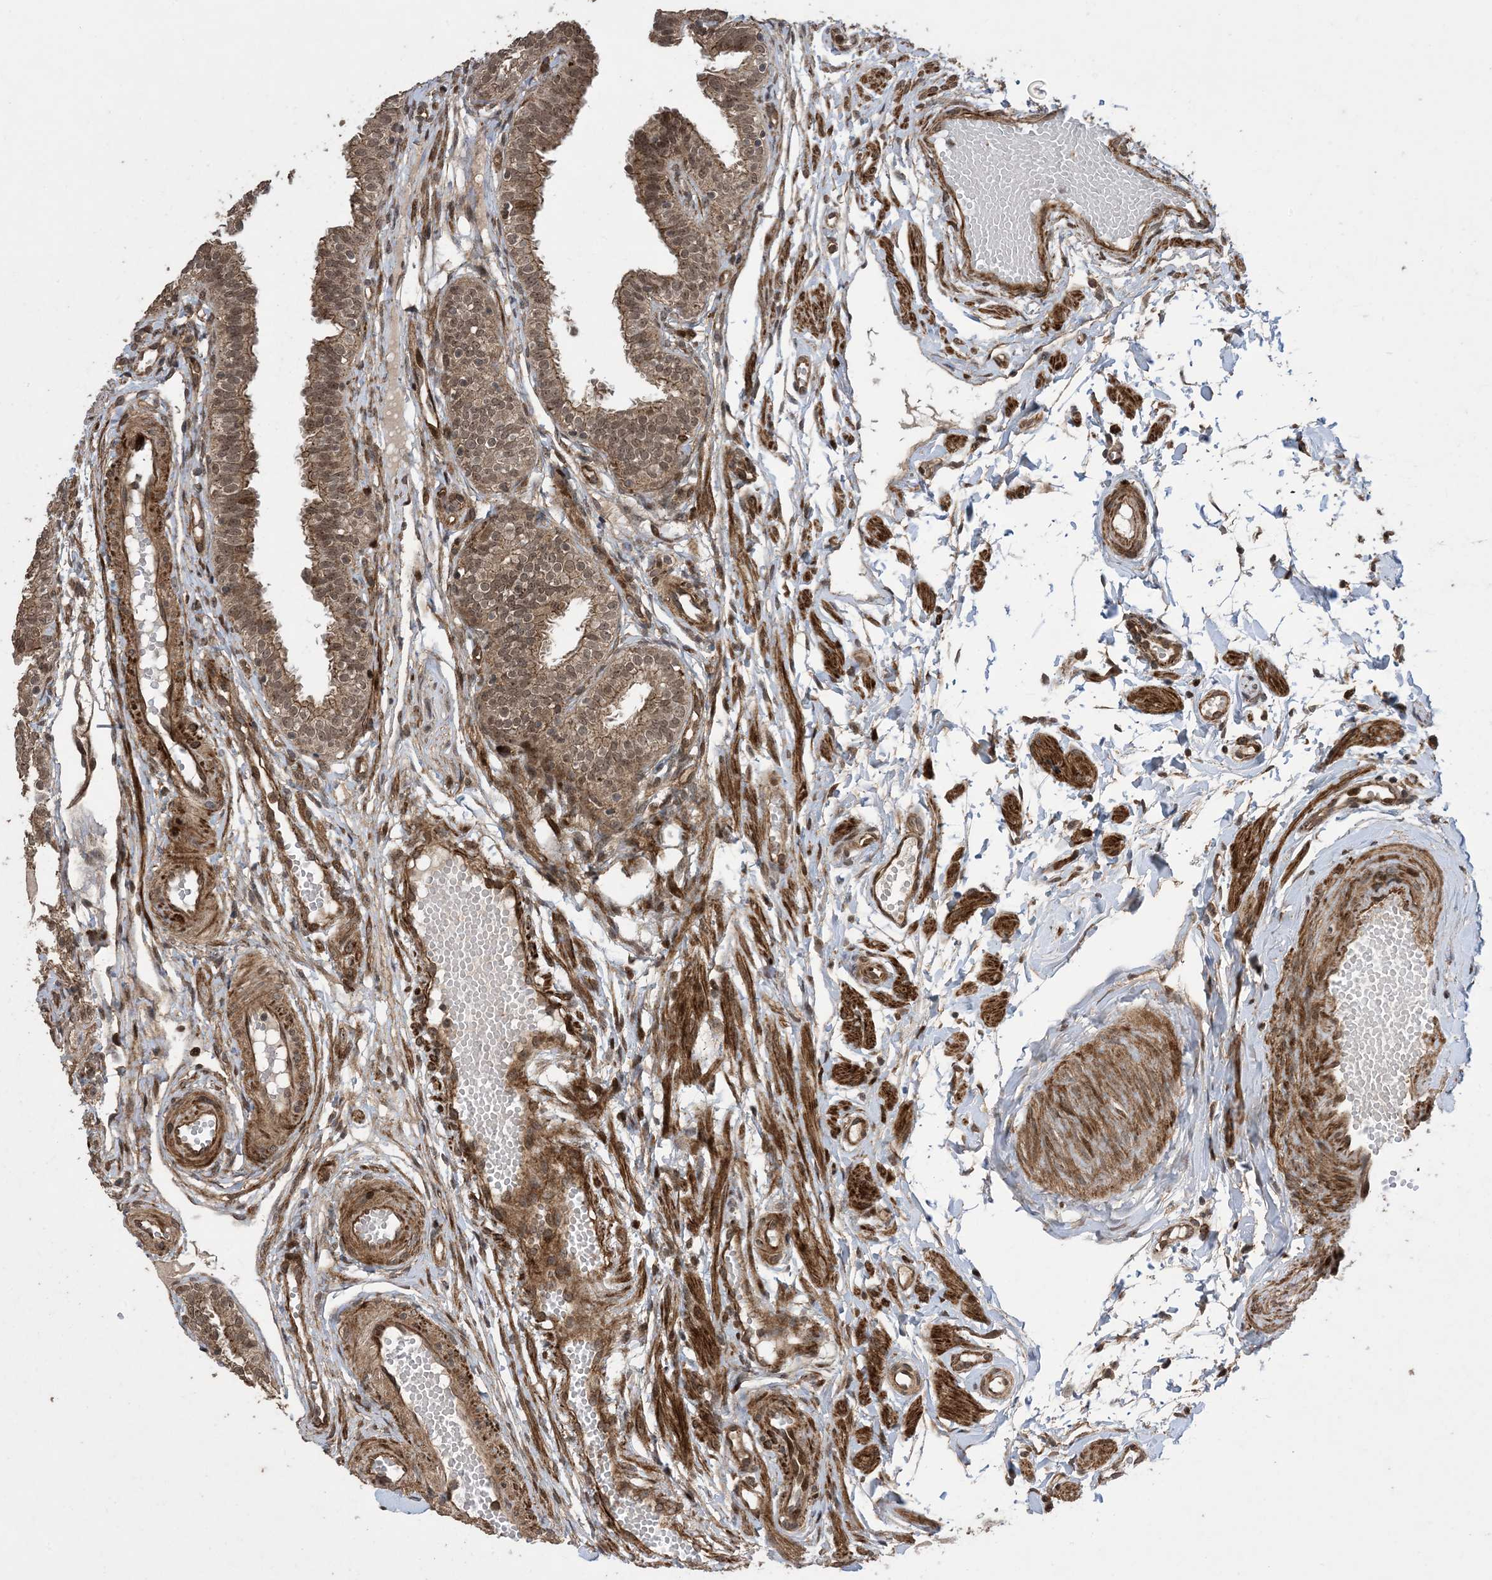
{"staining": {"intensity": "moderate", "quantity": ">75%", "location": "cytoplasmic/membranous,nuclear"}, "tissue": "fallopian tube", "cell_type": "Glandular cells", "image_type": "normal", "snomed": [{"axis": "morphology", "description": "Normal tissue, NOS"}, {"axis": "topography", "description": "Fallopian tube"}], "caption": "Glandular cells exhibit medium levels of moderate cytoplasmic/membranous,nuclear staining in approximately >75% of cells in unremarkable human fallopian tube. (DAB IHC with brightfield microscopy, high magnification).", "gene": "ZNF511", "patient": {"sex": "female", "age": 35}}